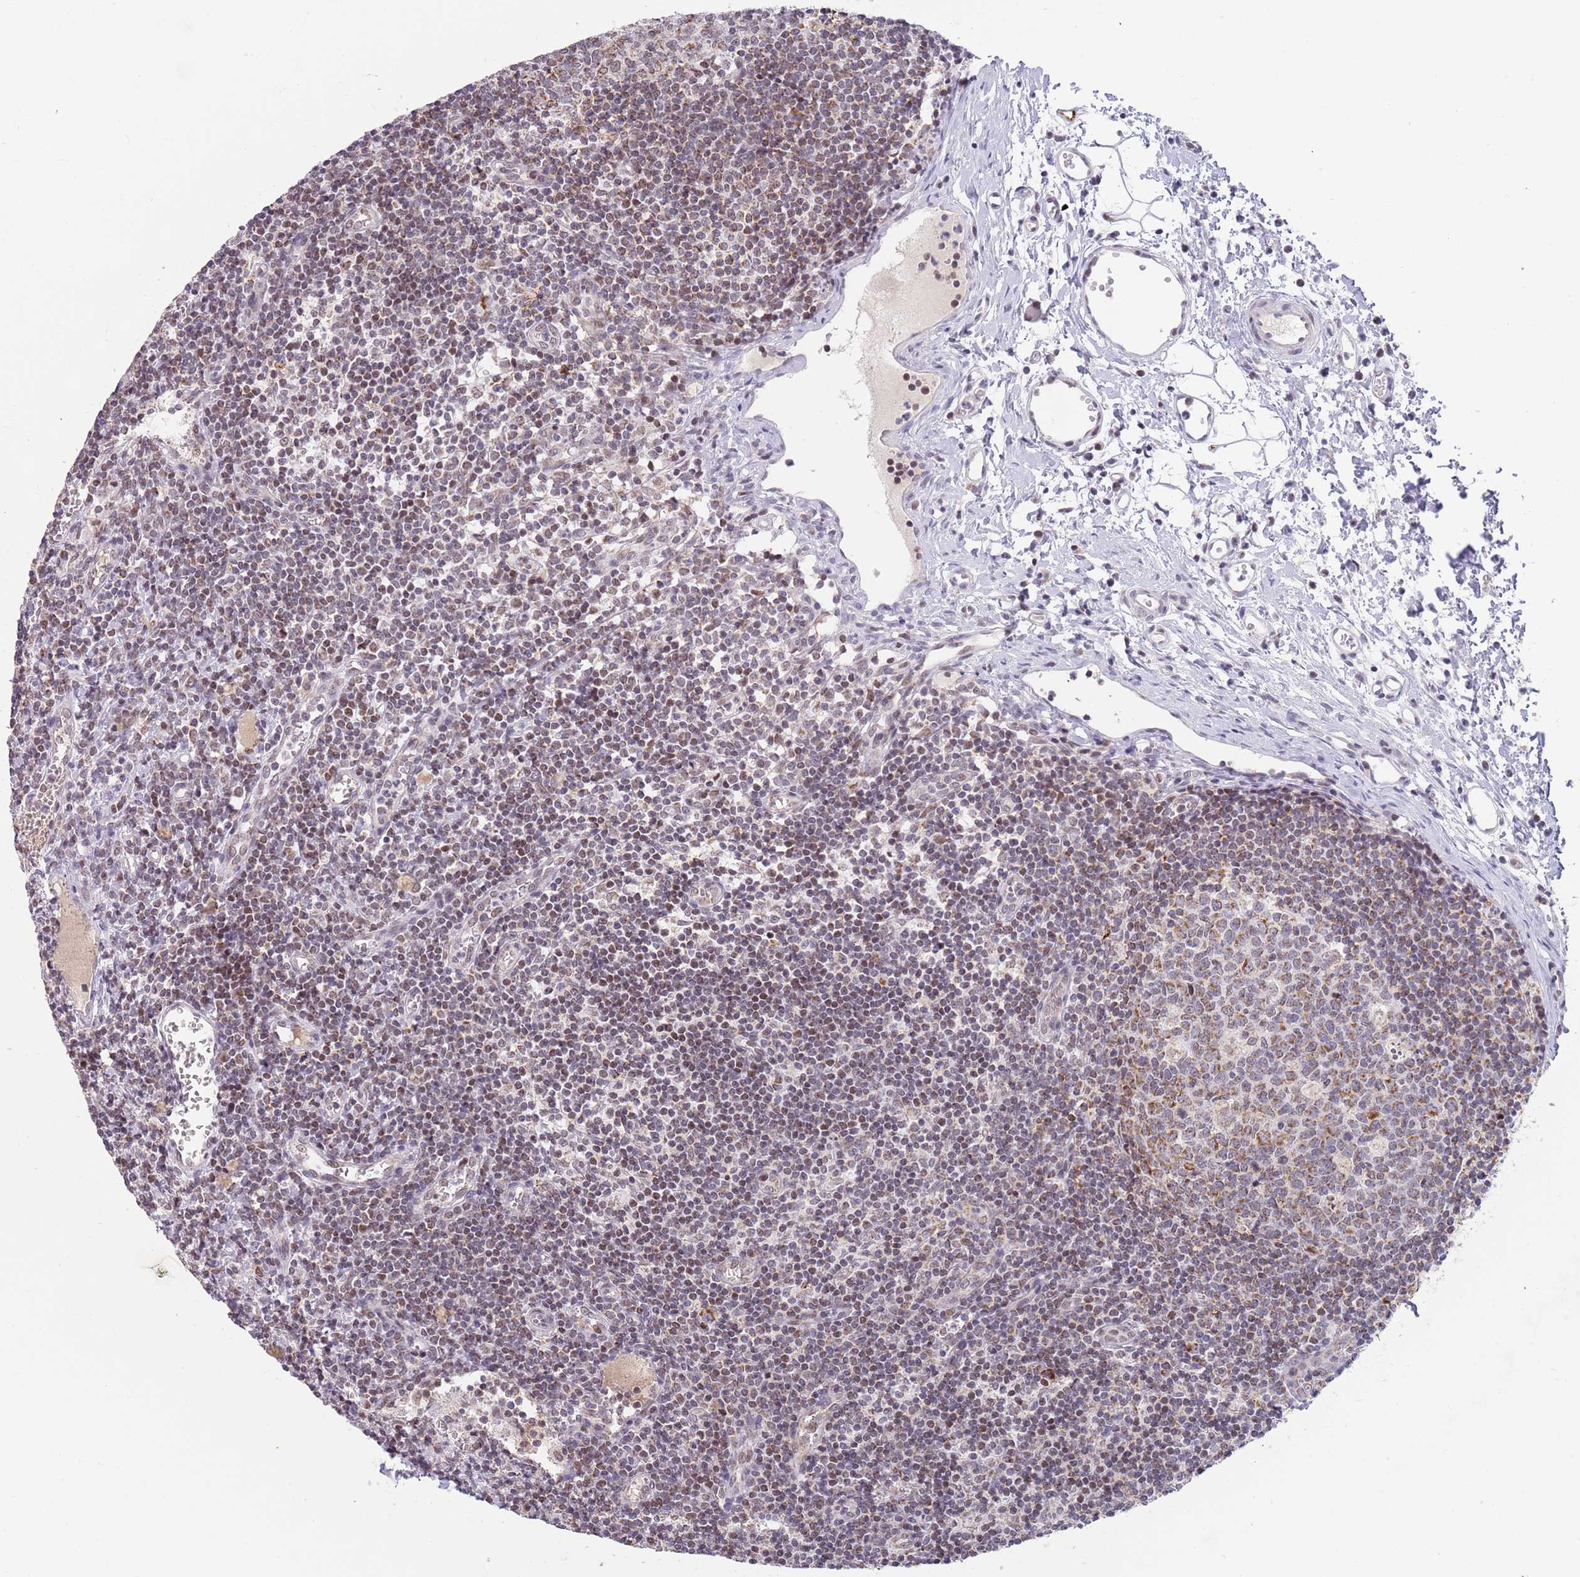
{"staining": {"intensity": "moderate", "quantity": ">75%", "location": "cytoplasmic/membranous"}, "tissue": "lymph node", "cell_type": "Germinal center cells", "image_type": "normal", "snomed": [{"axis": "morphology", "description": "Normal tissue, NOS"}, {"axis": "topography", "description": "Lymph node"}], "caption": "A high-resolution image shows immunohistochemistry (IHC) staining of normal lymph node, which reveals moderate cytoplasmic/membranous staining in approximately >75% of germinal center cells.", "gene": "TIMM13", "patient": {"sex": "female", "age": 37}}